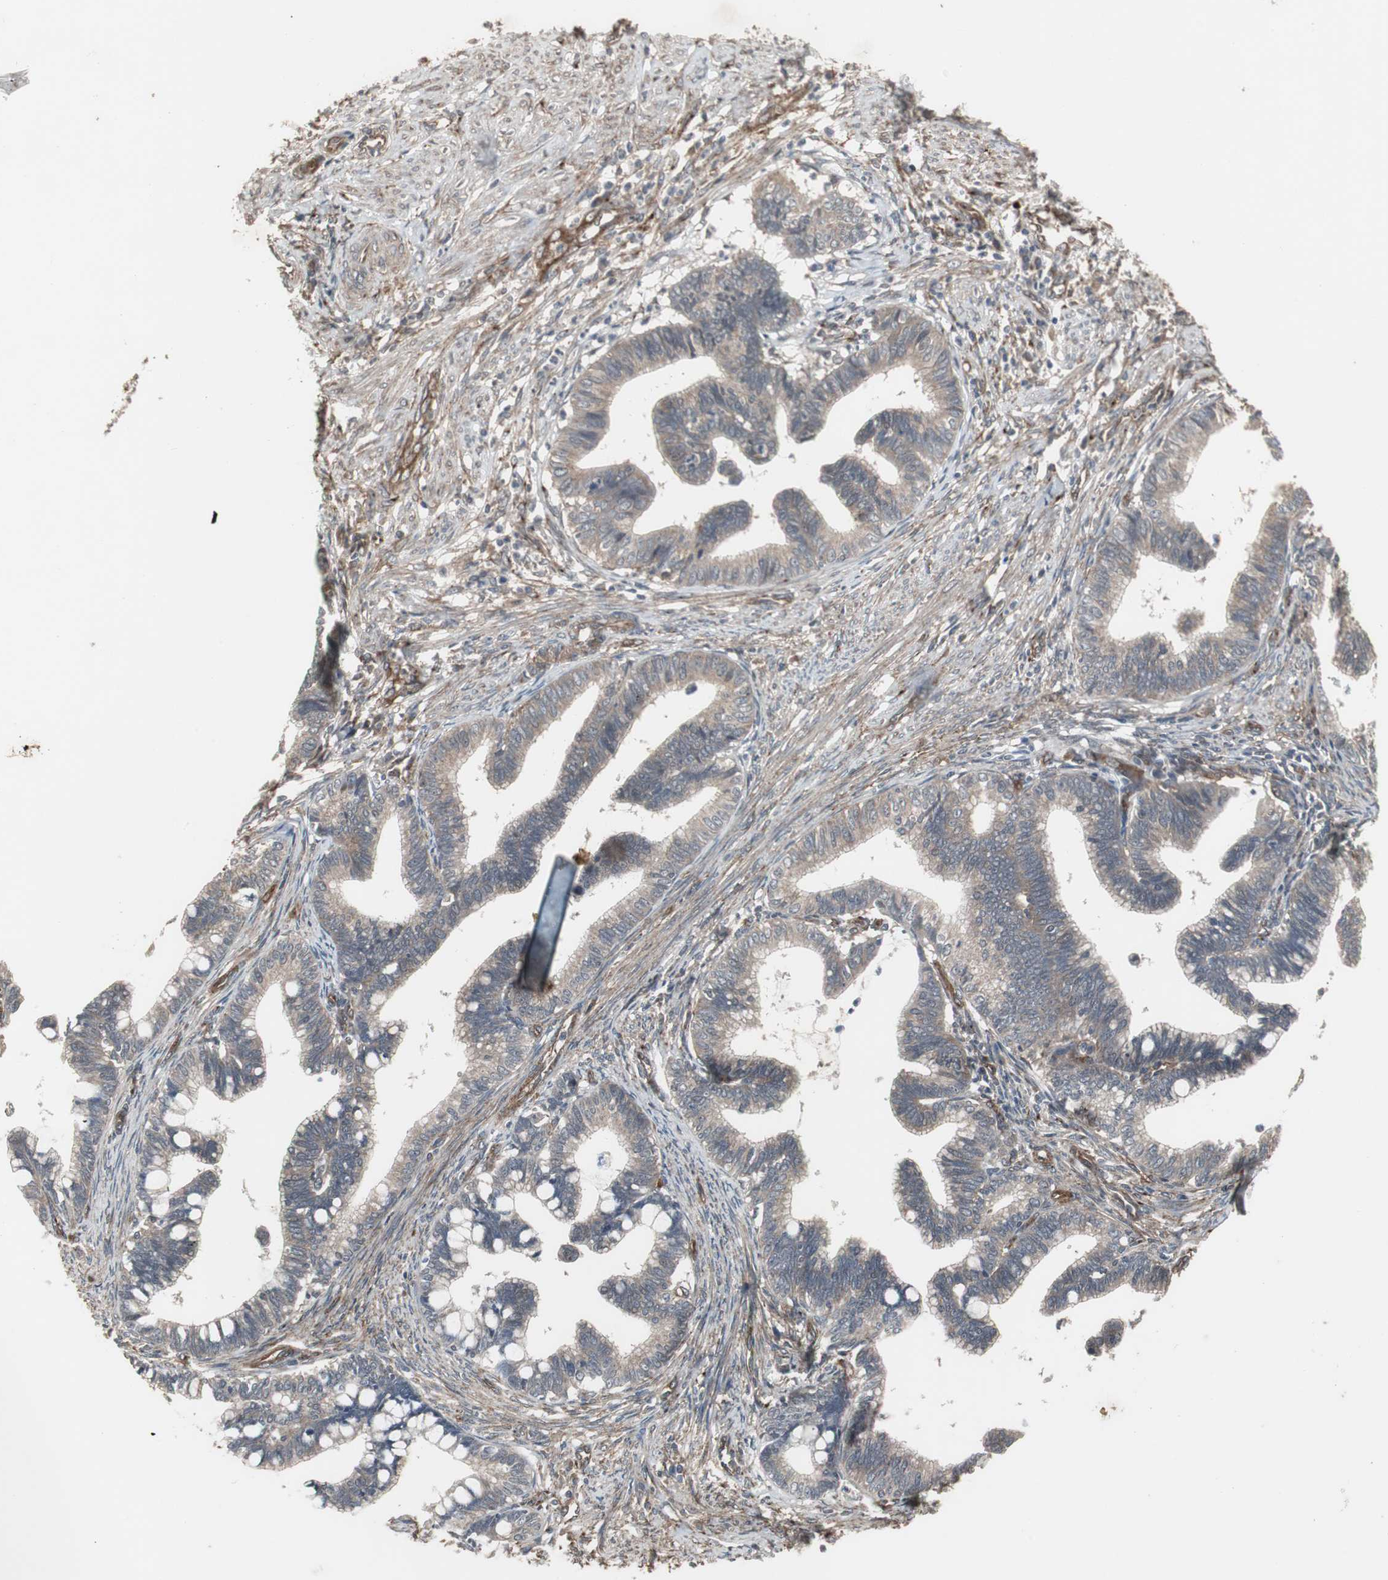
{"staining": {"intensity": "weak", "quantity": ">75%", "location": "cytoplasmic/membranous"}, "tissue": "cervical cancer", "cell_type": "Tumor cells", "image_type": "cancer", "snomed": [{"axis": "morphology", "description": "Adenocarcinoma, NOS"}, {"axis": "topography", "description": "Cervix"}], "caption": "Immunohistochemical staining of adenocarcinoma (cervical) shows low levels of weak cytoplasmic/membranous staining in about >75% of tumor cells.", "gene": "ATP2B2", "patient": {"sex": "female", "age": 36}}